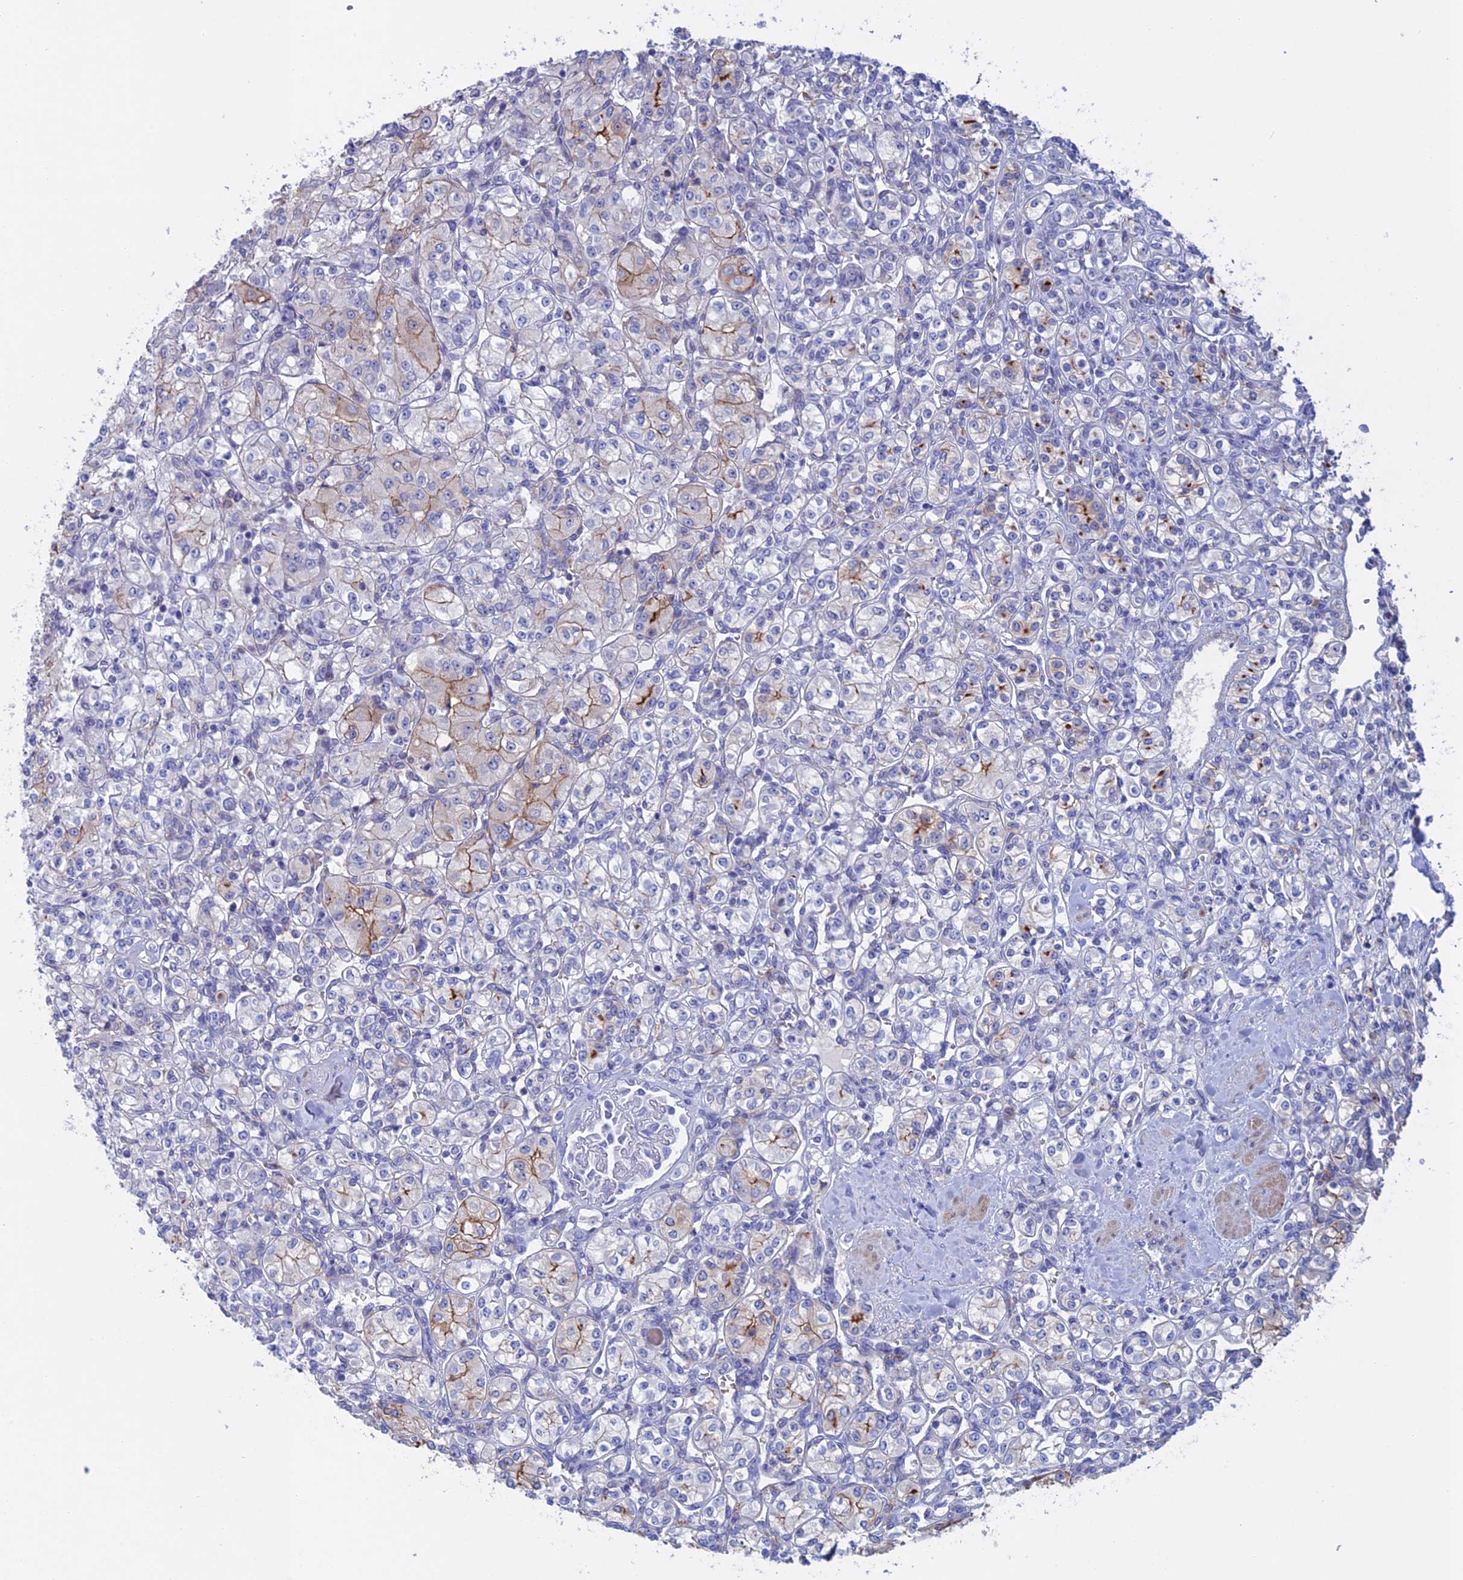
{"staining": {"intensity": "moderate", "quantity": "<25%", "location": "cytoplasmic/membranous"}, "tissue": "renal cancer", "cell_type": "Tumor cells", "image_type": "cancer", "snomed": [{"axis": "morphology", "description": "Adenocarcinoma, NOS"}, {"axis": "topography", "description": "Kidney"}], "caption": "Renal cancer (adenocarcinoma) was stained to show a protein in brown. There is low levels of moderate cytoplasmic/membranous positivity in approximately <25% of tumor cells. The staining is performed using DAB (3,3'-diaminobenzidine) brown chromogen to label protein expression. The nuclei are counter-stained blue using hematoxylin.", "gene": "SLC2A6", "patient": {"sex": "male", "age": 77}}